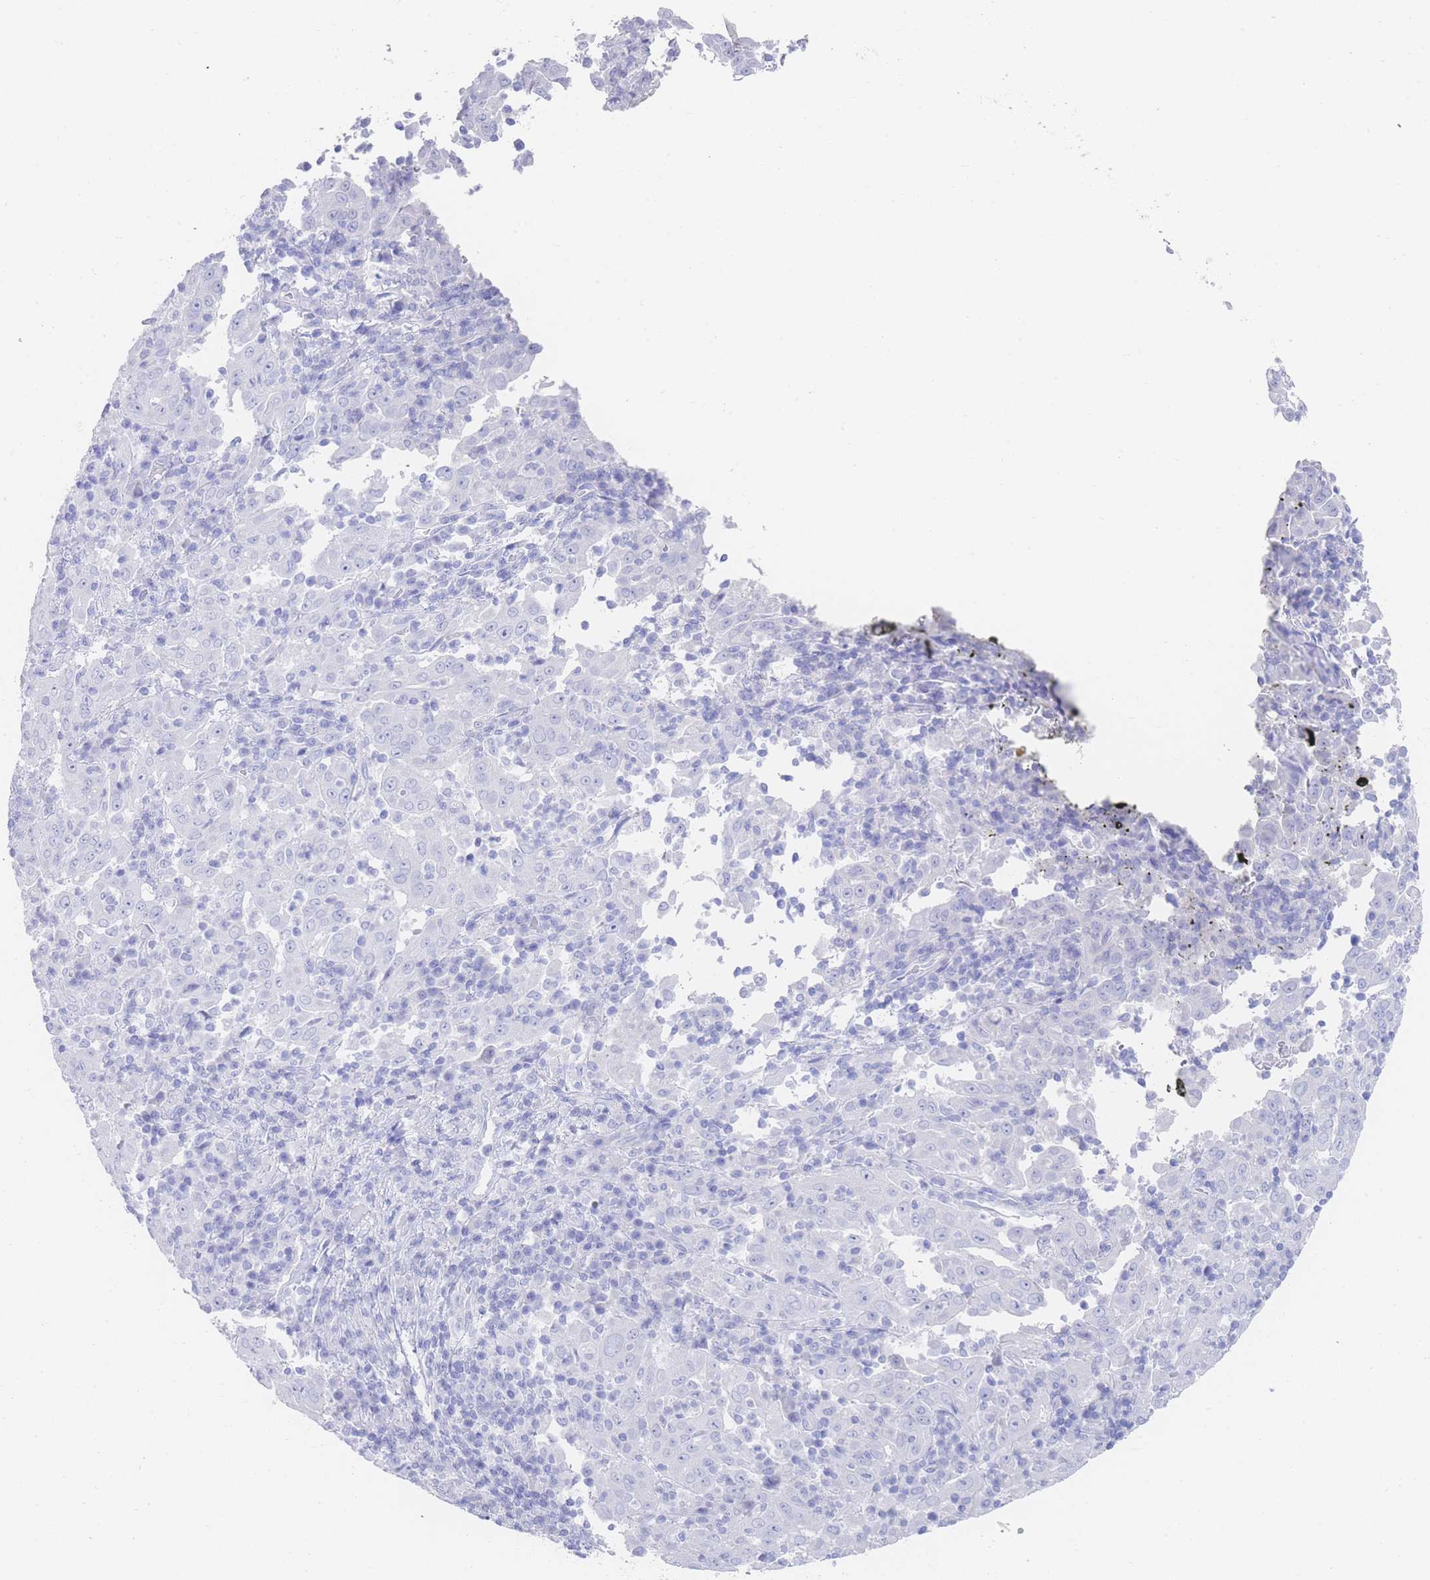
{"staining": {"intensity": "negative", "quantity": "none", "location": "none"}, "tissue": "pancreatic cancer", "cell_type": "Tumor cells", "image_type": "cancer", "snomed": [{"axis": "morphology", "description": "Adenocarcinoma, NOS"}, {"axis": "topography", "description": "Pancreas"}], "caption": "Immunohistochemical staining of human pancreatic adenocarcinoma shows no significant staining in tumor cells.", "gene": "LRRC37A", "patient": {"sex": "male", "age": 63}}